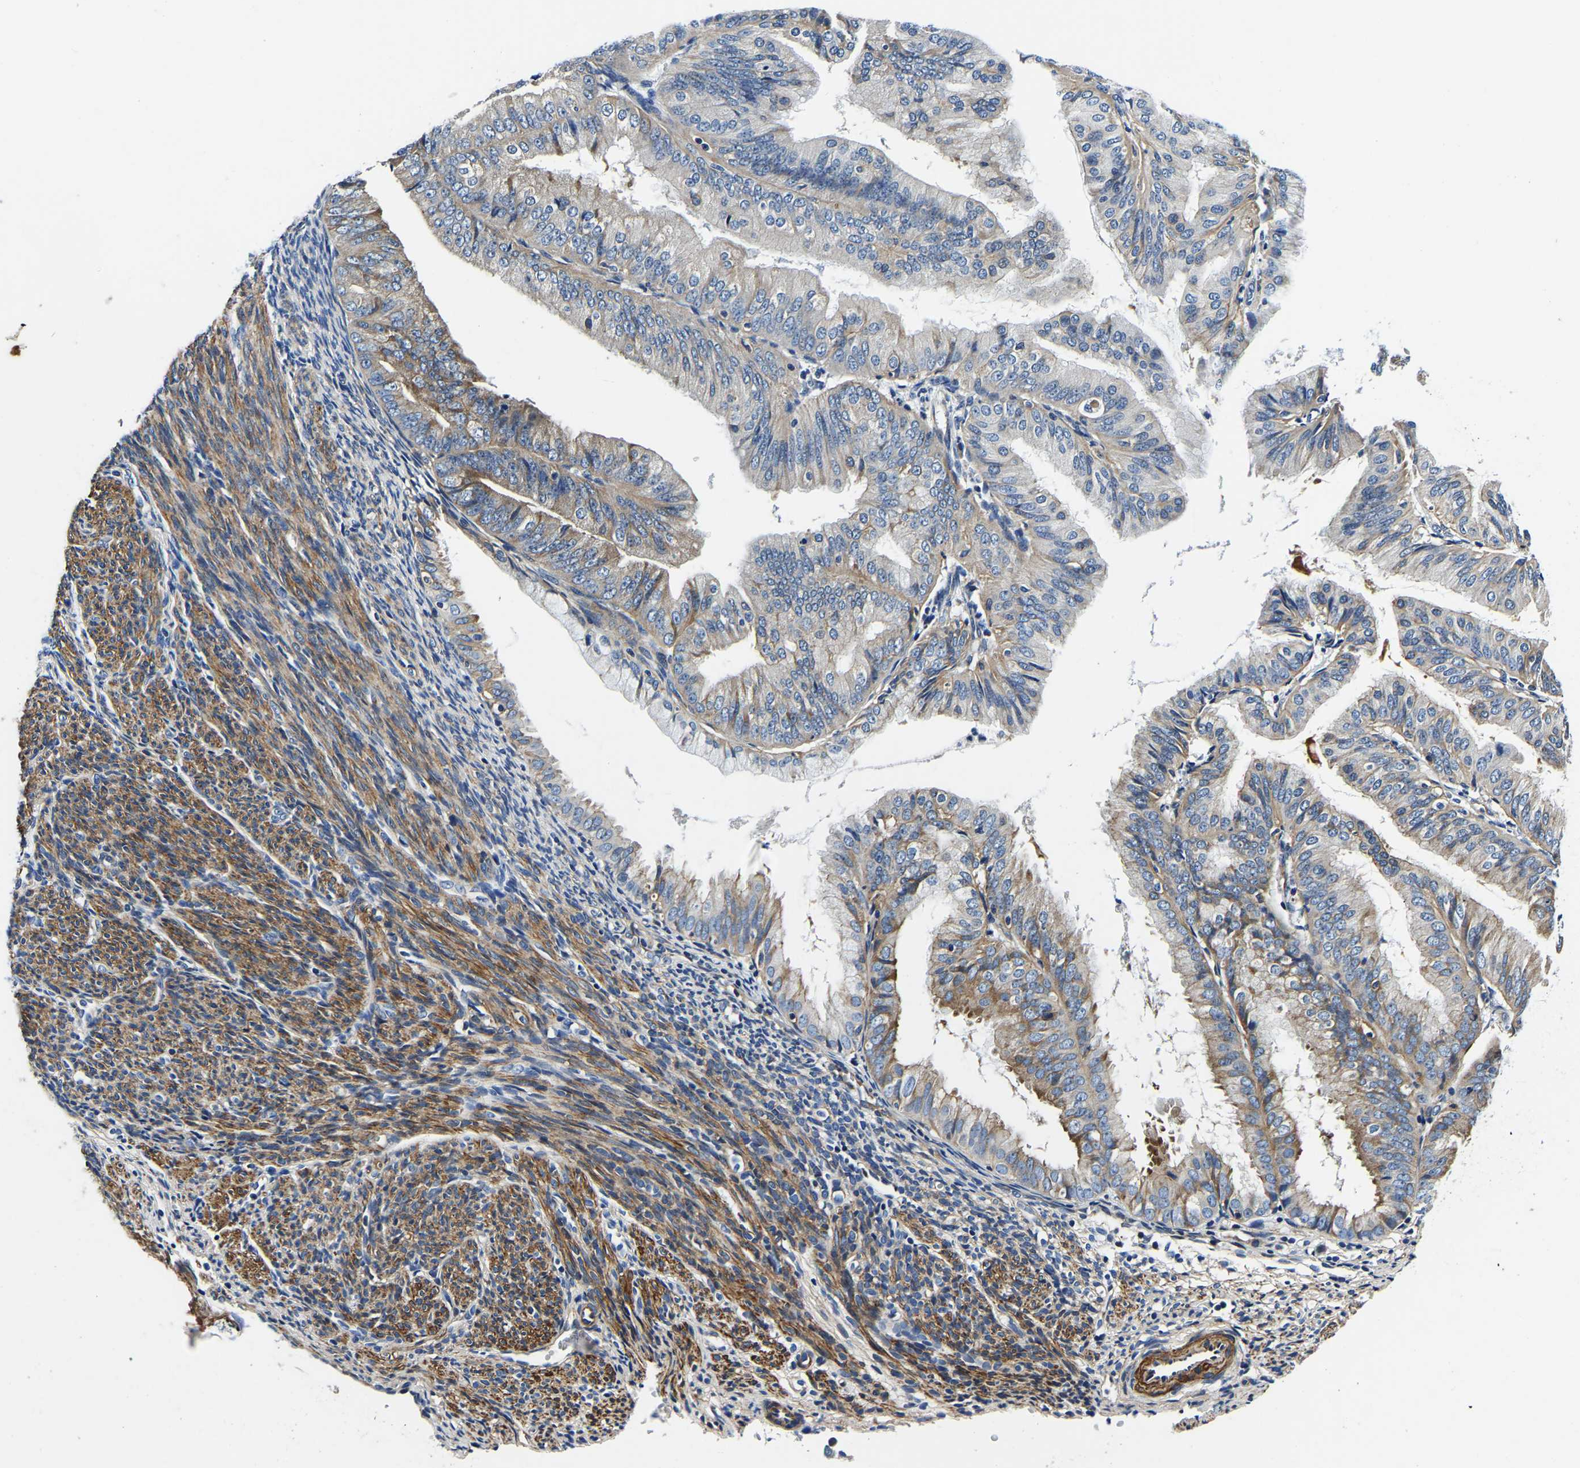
{"staining": {"intensity": "weak", "quantity": "25%-75%", "location": "cytoplasmic/membranous"}, "tissue": "endometrial cancer", "cell_type": "Tumor cells", "image_type": "cancer", "snomed": [{"axis": "morphology", "description": "Adenocarcinoma, NOS"}, {"axis": "topography", "description": "Endometrium"}], "caption": "Immunohistochemical staining of endometrial adenocarcinoma demonstrates low levels of weak cytoplasmic/membranous staining in approximately 25%-75% of tumor cells.", "gene": "KCTD17", "patient": {"sex": "female", "age": 63}}